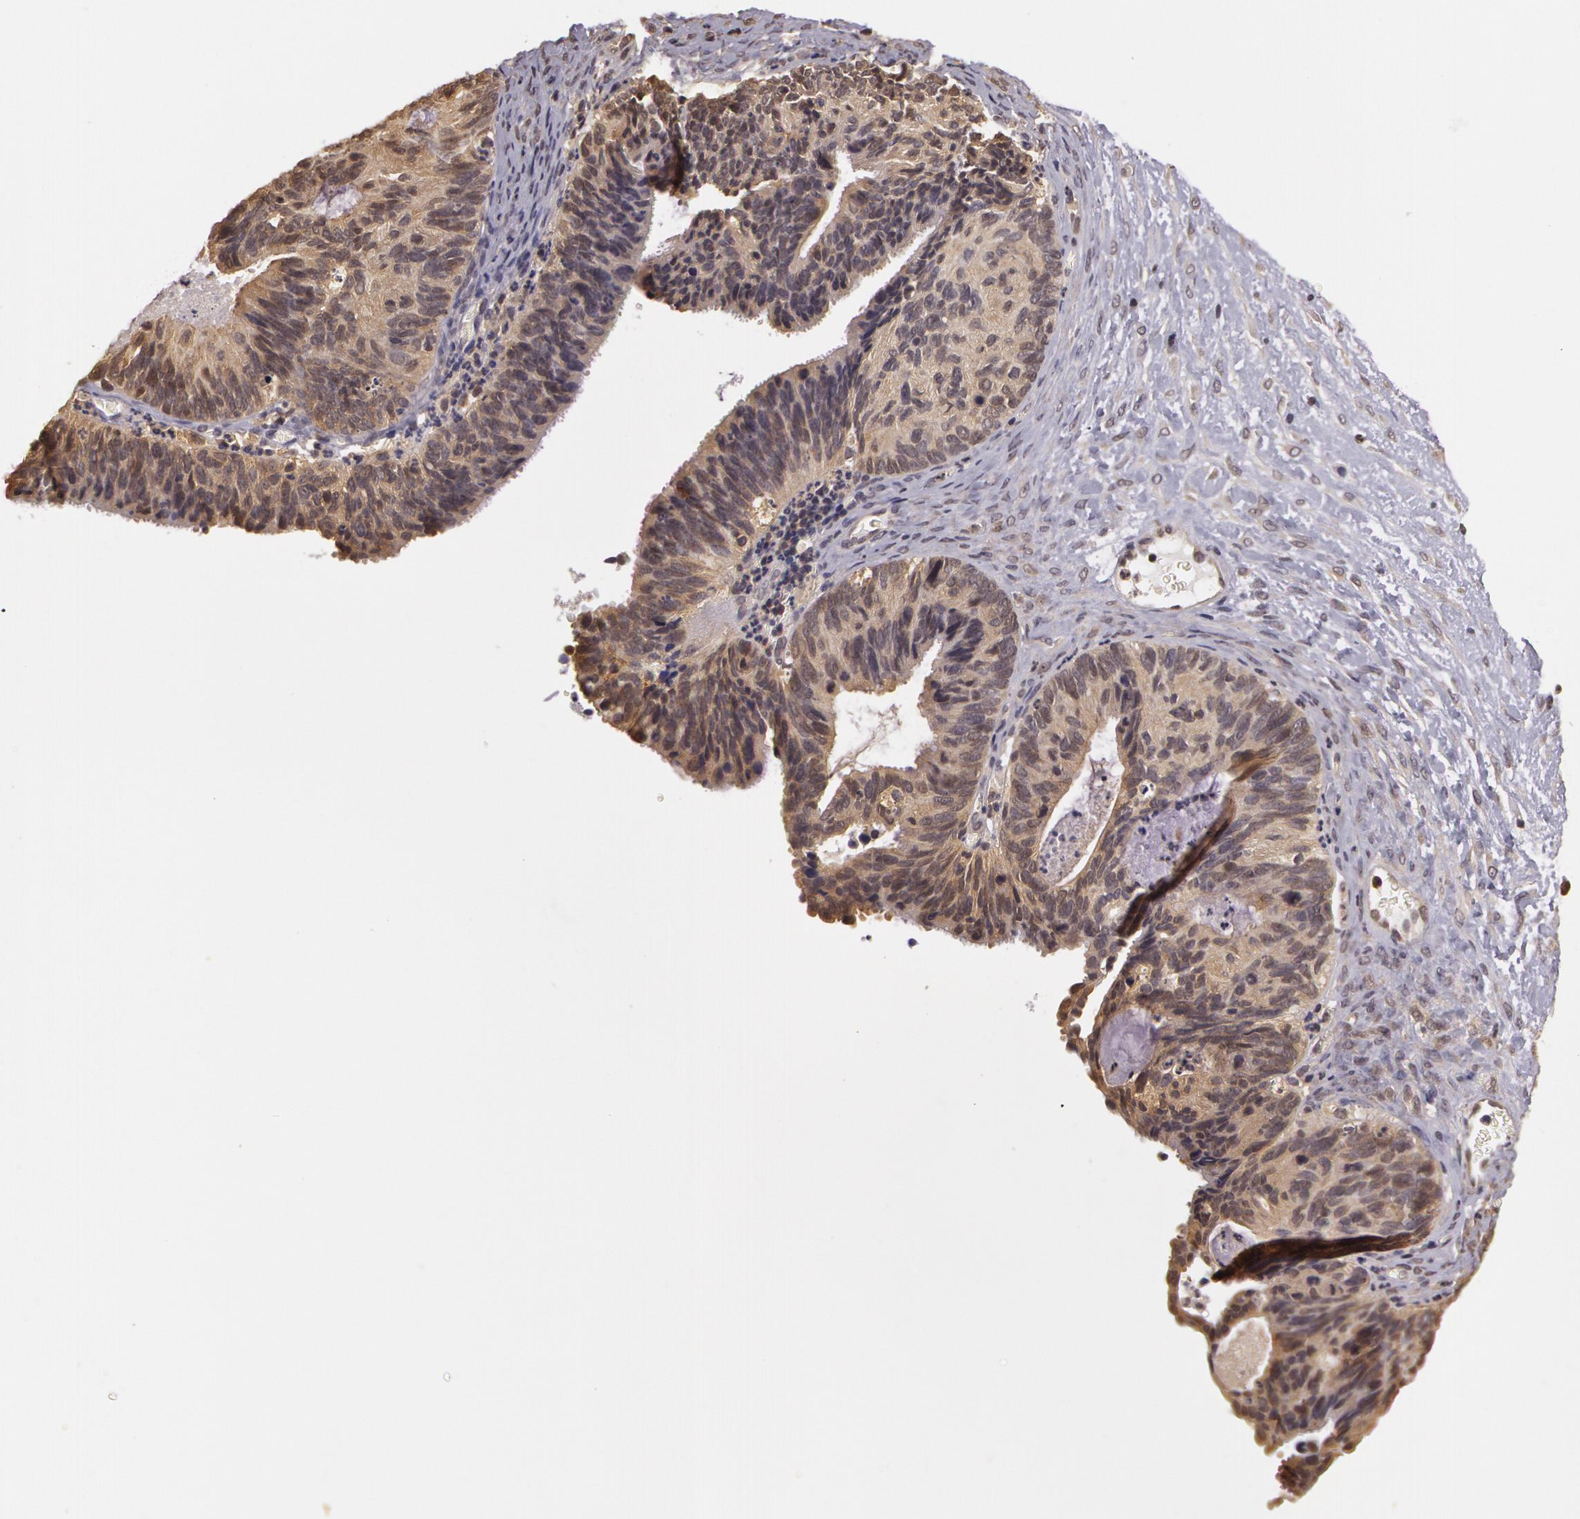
{"staining": {"intensity": "negative", "quantity": "none", "location": "none"}, "tissue": "ovarian cancer", "cell_type": "Tumor cells", "image_type": "cancer", "snomed": [{"axis": "morphology", "description": "Carcinoma, endometroid"}, {"axis": "topography", "description": "Ovary"}], "caption": "High power microscopy histopathology image of an IHC image of ovarian cancer (endometroid carcinoma), revealing no significant positivity in tumor cells.", "gene": "AHSA1", "patient": {"sex": "female", "age": 52}}